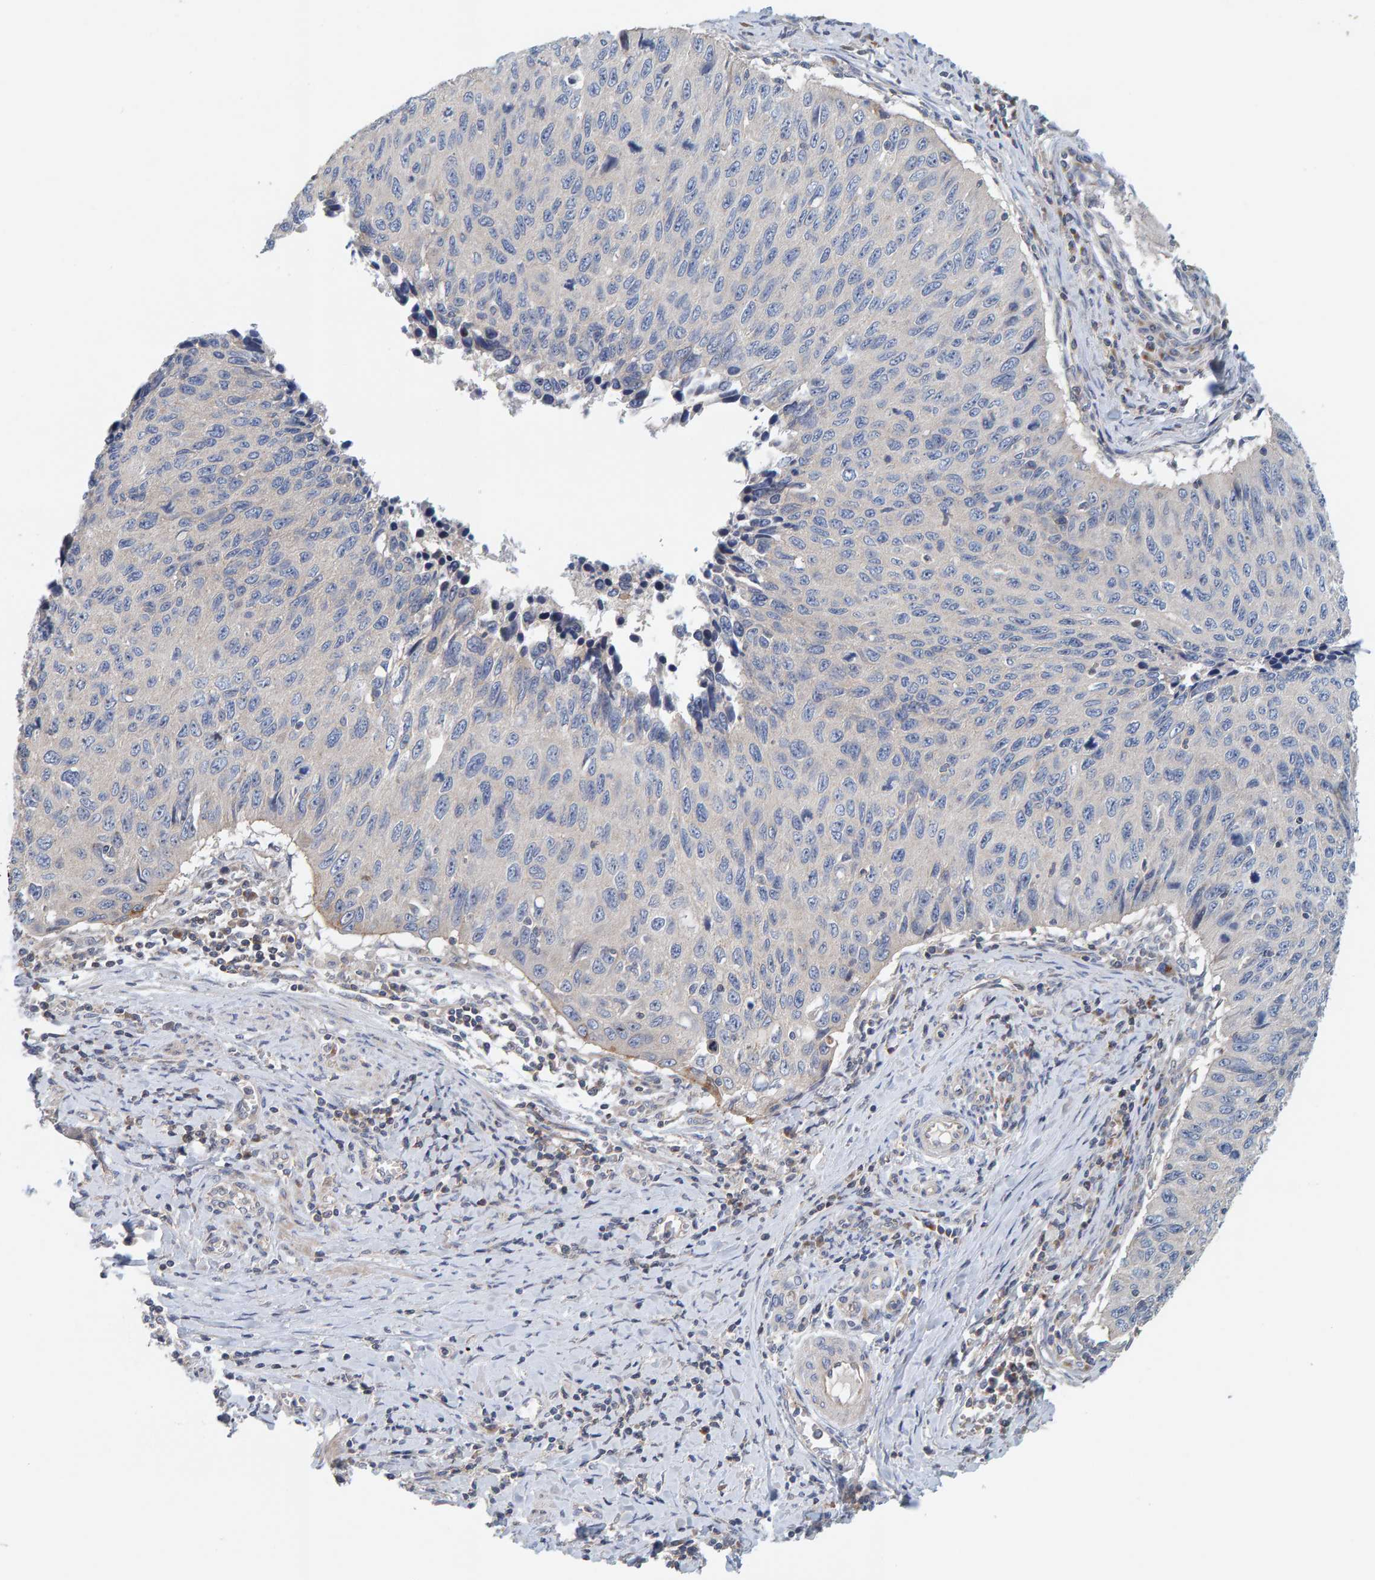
{"staining": {"intensity": "negative", "quantity": "none", "location": "none"}, "tissue": "cervical cancer", "cell_type": "Tumor cells", "image_type": "cancer", "snomed": [{"axis": "morphology", "description": "Squamous cell carcinoma, NOS"}, {"axis": "topography", "description": "Cervix"}], "caption": "The immunohistochemistry image has no significant staining in tumor cells of cervical cancer (squamous cell carcinoma) tissue.", "gene": "CCM2", "patient": {"sex": "female", "age": 53}}